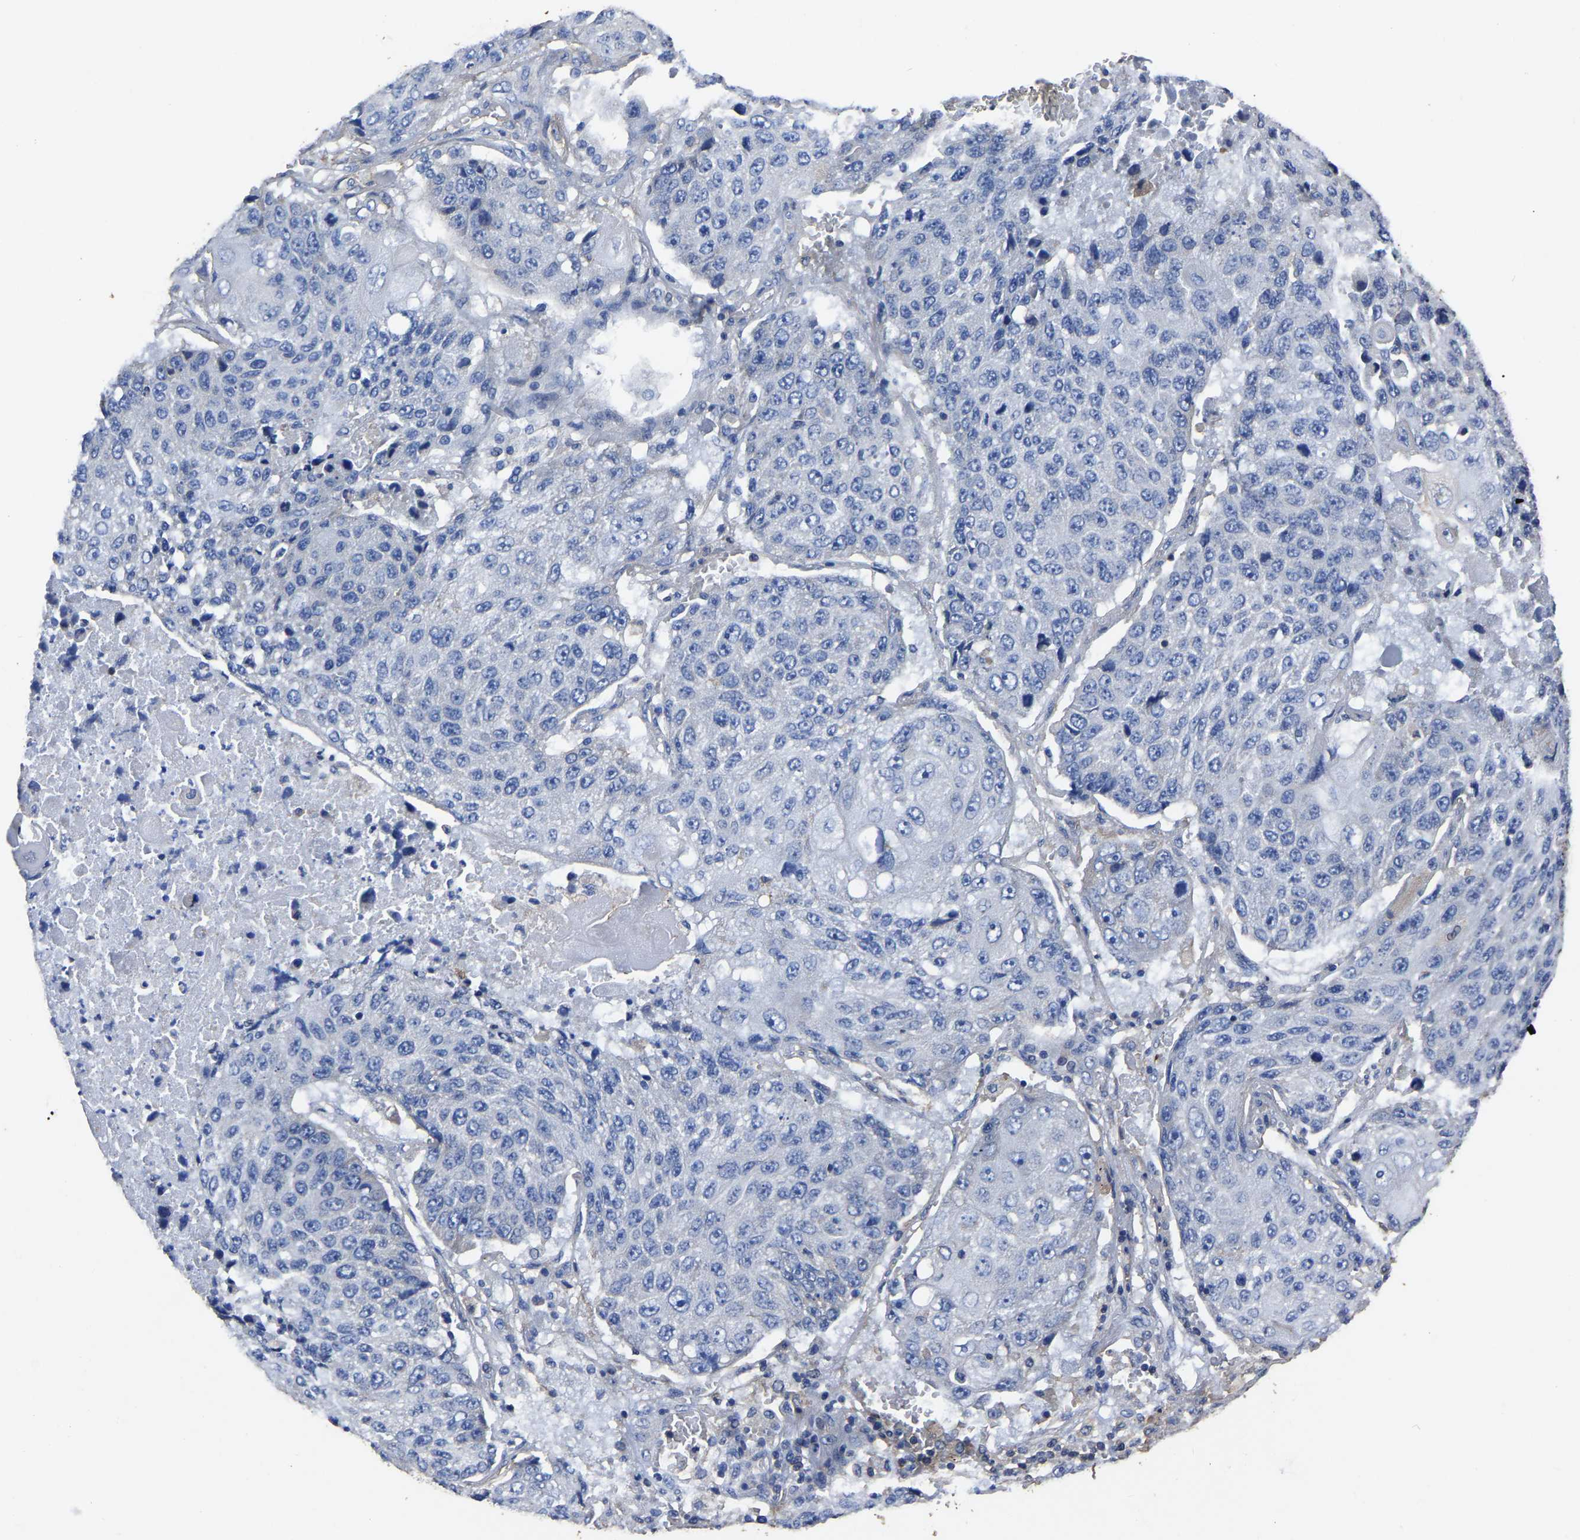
{"staining": {"intensity": "negative", "quantity": "none", "location": "none"}, "tissue": "lung cancer", "cell_type": "Tumor cells", "image_type": "cancer", "snomed": [{"axis": "morphology", "description": "Squamous cell carcinoma, NOS"}, {"axis": "topography", "description": "Lung"}], "caption": "DAB (3,3'-diaminobenzidine) immunohistochemical staining of human lung cancer reveals no significant positivity in tumor cells. (Brightfield microscopy of DAB IHC at high magnification).", "gene": "ARMT1", "patient": {"sex": "male", "age": 61}}